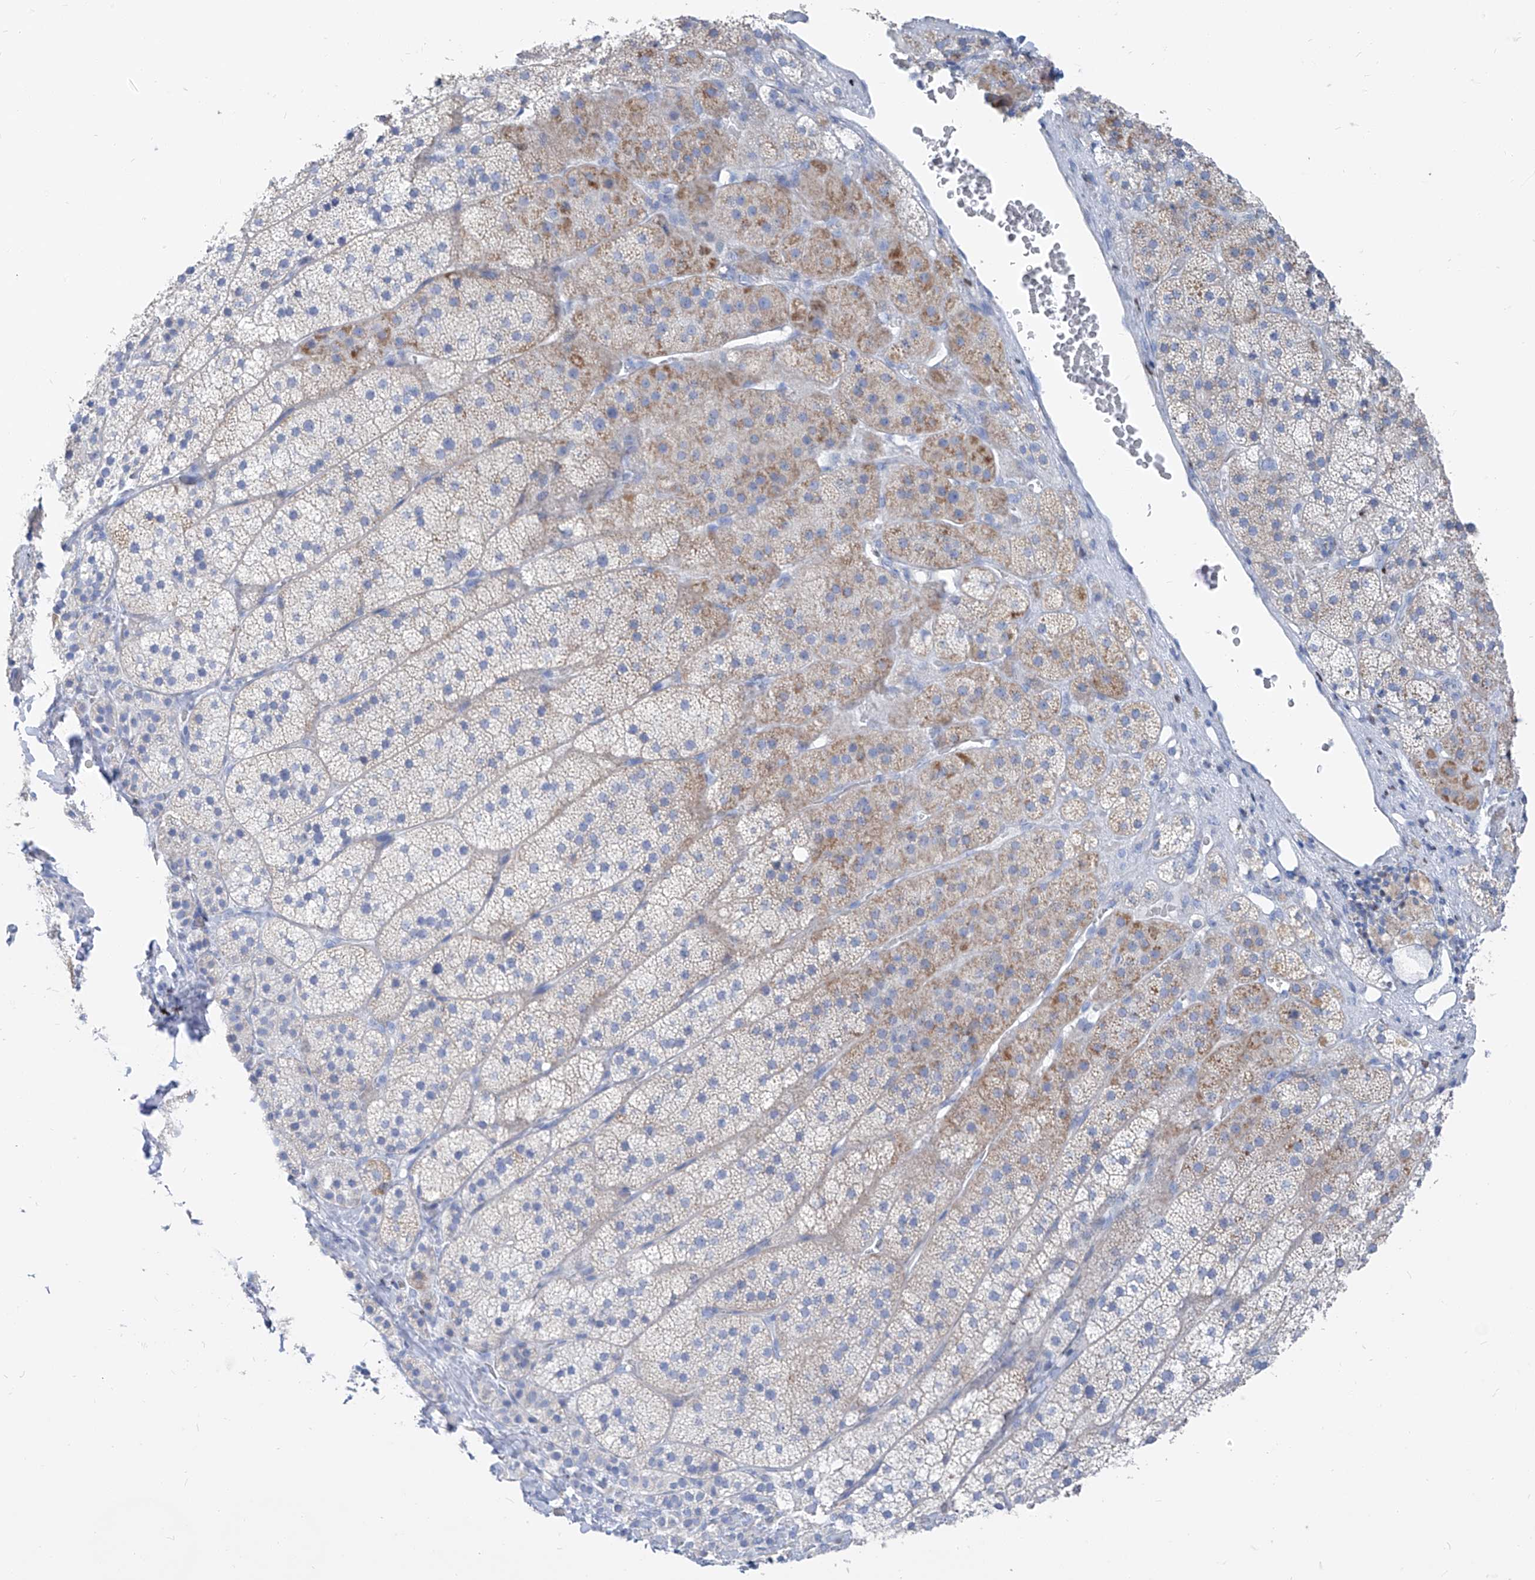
{"staining": {"intensity": "moderate", "quantity": "<25%", "location": "cytoplasmic/membranous"}, "tissue": "adrenal gland", "cell_type": "Glandular cells", "image_type": "normal", "snomed": [{"axis": "morphology", "description": "Normal tissue, NOS"}, {"axis": "topography", "description": "Adrenal gland"}], "caption": "Immunohistochemistry photomicrograph of benign human adrenal gland stained for a protein (brown), which displays low levels of moderate cytoplasmic/membranous staining in approximately <25% of glandular cells.", "gene": "FRS3", "patient": {"sex": "female", "age": 44}}